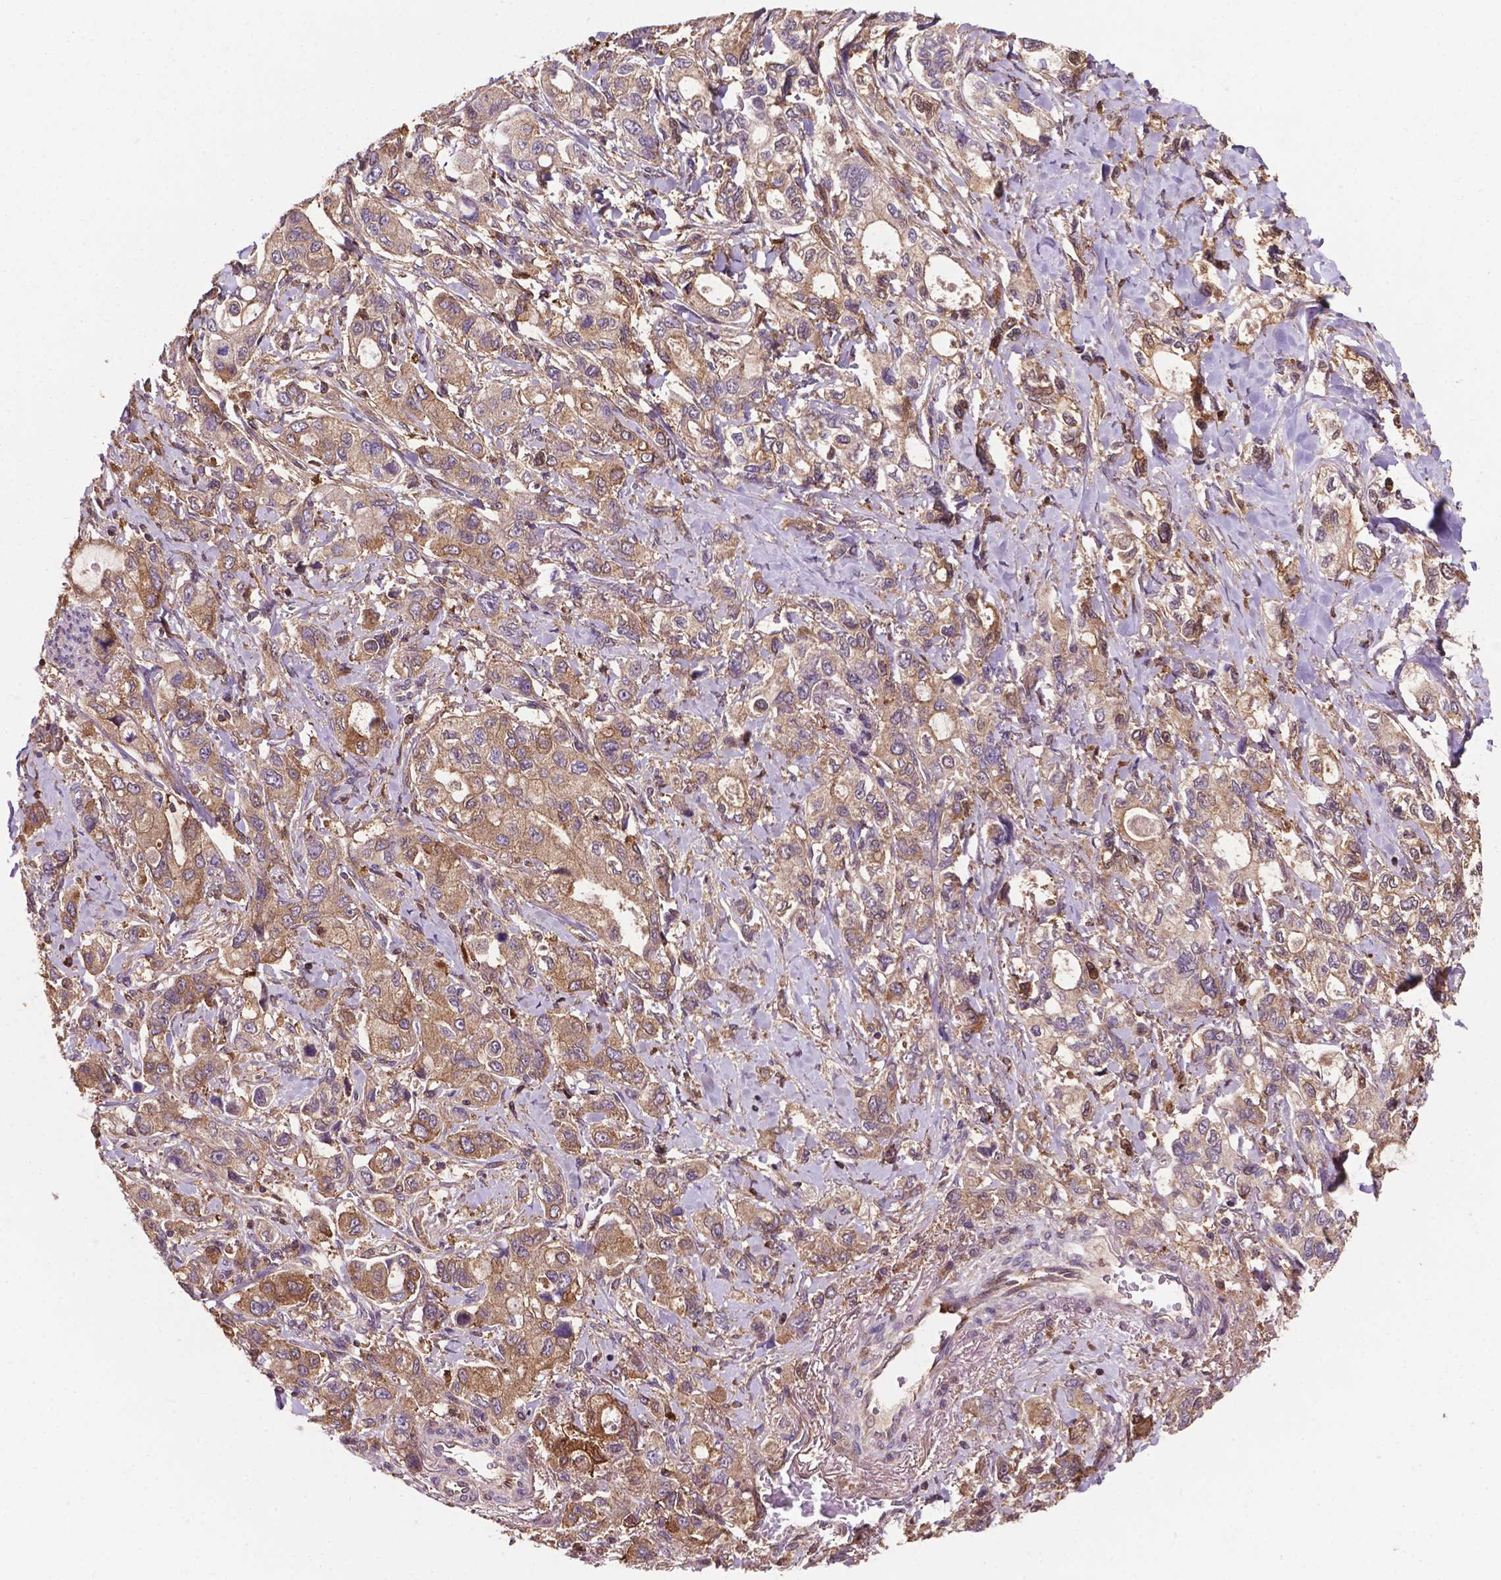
{"staining": {"intensity": "moderate", "quantity": ">75%", "location": "cytoplasmic/membranous"}, "tissue": "stomach cancer", "cell_type": "Tumor cells", "image_type": "cancer", "snomed": [{"axis": "morphology", "description": "Adenocarcinoma, NOS"}, {"axis": "topography", "description": "Stomach"}], "caption": "Protein staining of stomach adenocarcinoma tissue exhibits moderate cytoplasmic/membranous expression in about >75% of tumor cells.", "gene": "SMAD3", "patient": {"sex": "male", "age": 63}}